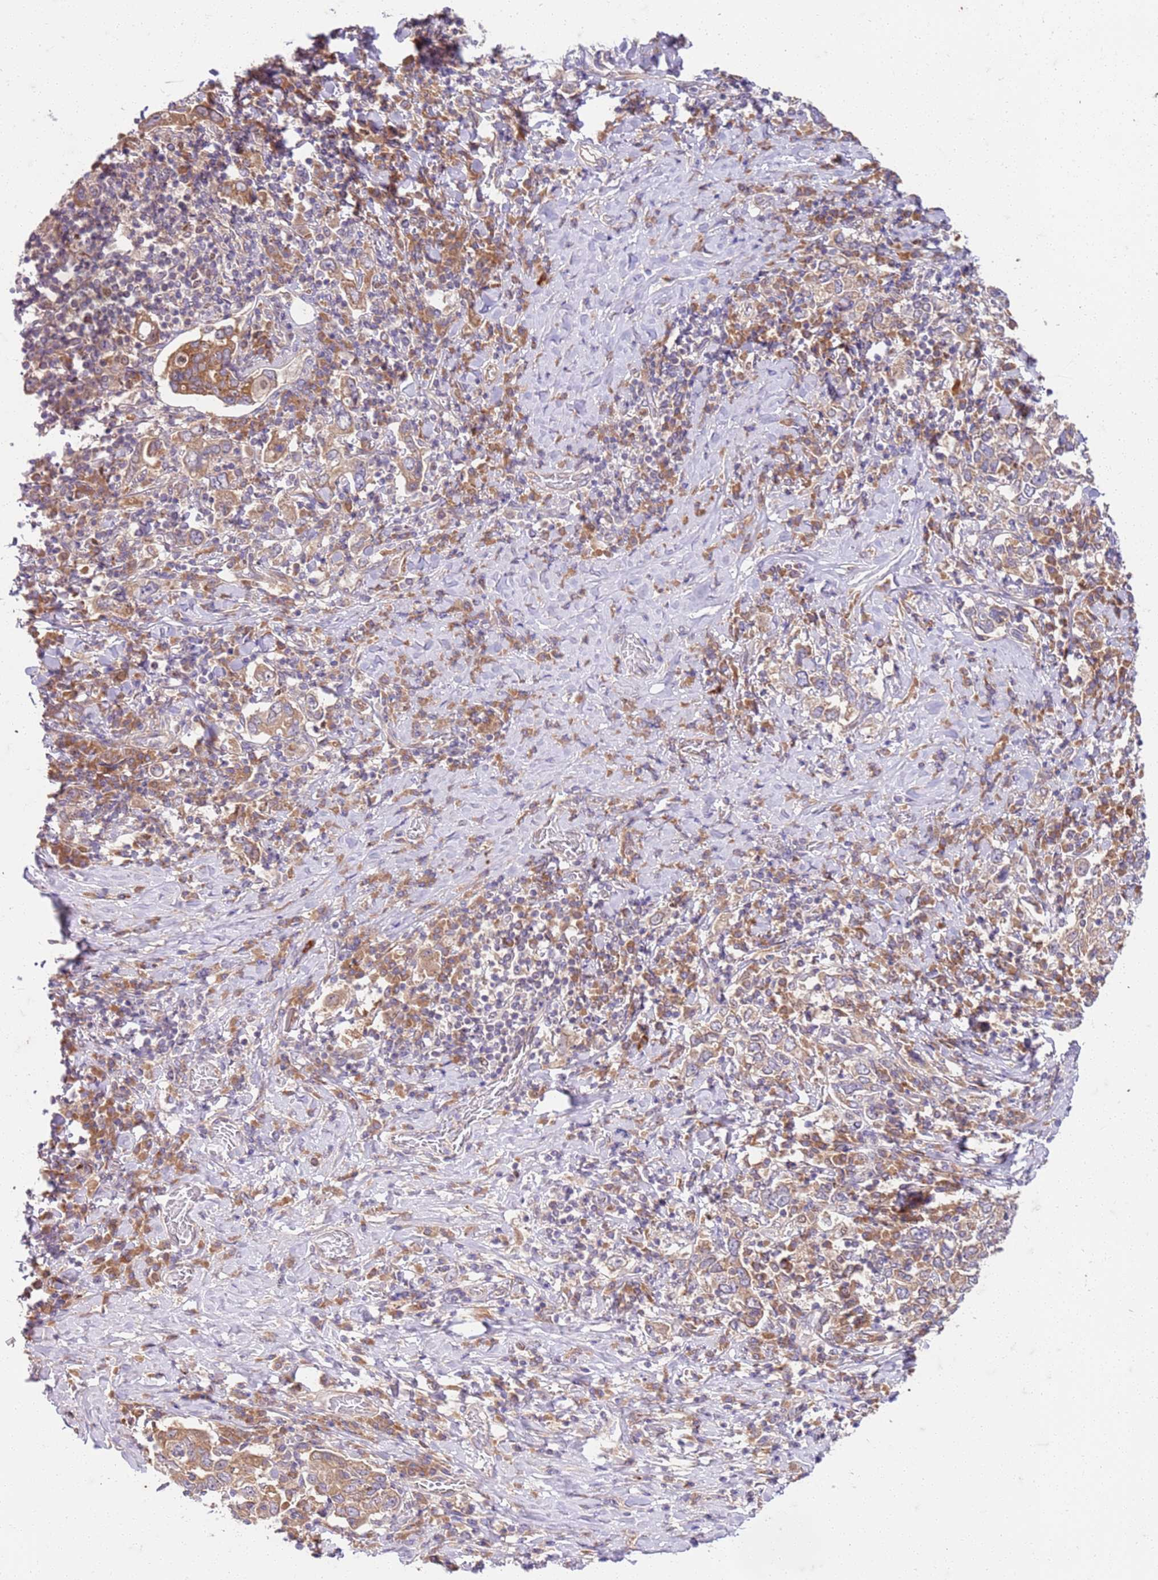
{"staining": {"intensity": "moderate", "quantity": ">75%", "location": "cytoplasmic/membranous"}, "tissue": "stomach cancer", "cell_type": "Tumor cells", "image_type": "cancer", "snomed": [{"axis": "morphology", "description": "Adenocarcinoma, NOS"}, {"axis": "topography", "description": "Stomach, upper"}, {"axis": "topography", "description": "Stomach"}], "caption": "A high-resolution image shows immunohistochemistry (IHC) staining of stomach adenocarcinoma, which shows moderate cytoplasmic/membranous positivity in approximately >75% of tumor cells. The protein of interest is stained brown, and the nuclei are stained in blue (DAB IHC with brightfield microscopy, high magnification).", "gene": "OSBP", "patient": {"sex": "male", "age": 62}}